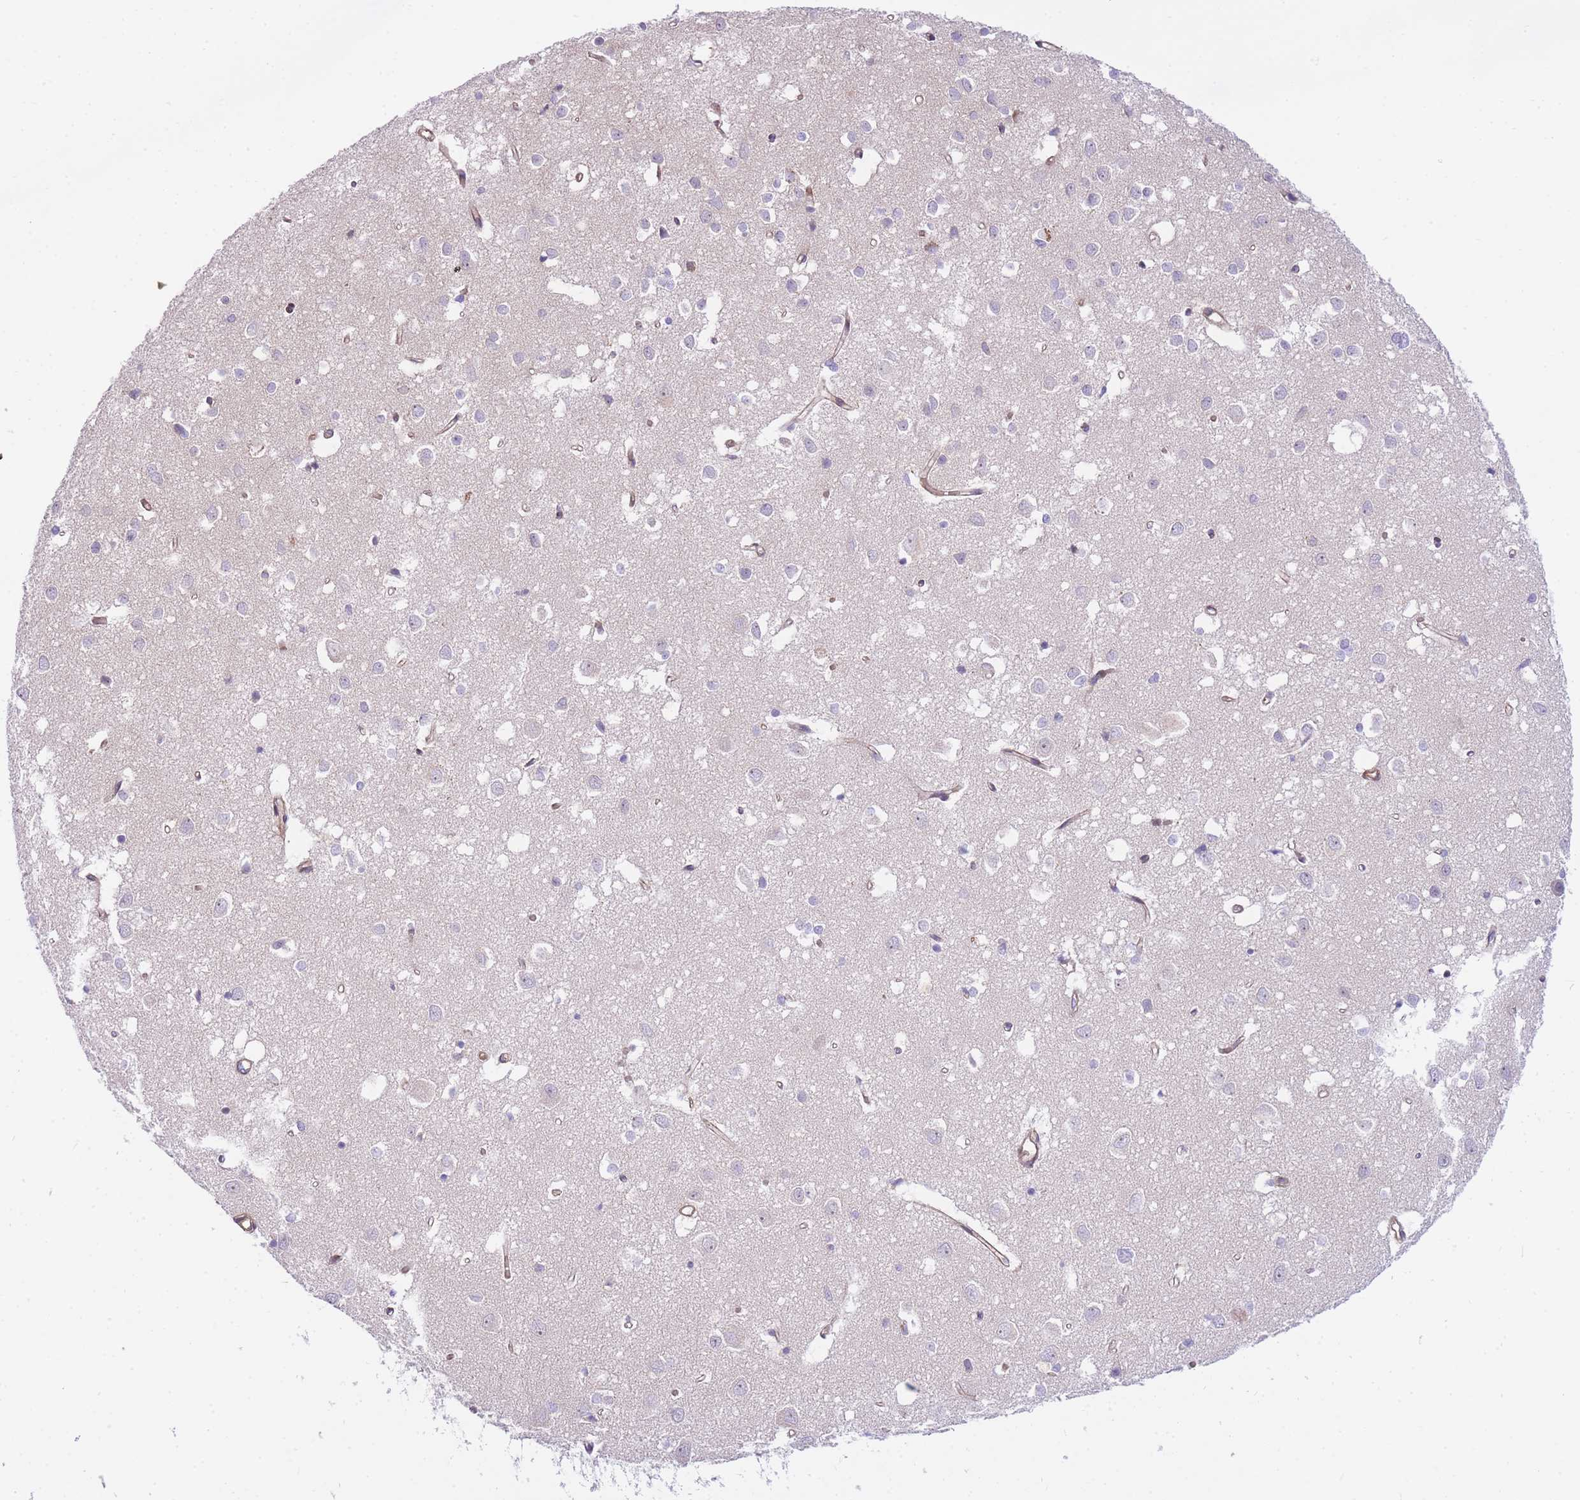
{"staining": {"intensity": "moderate", "quantity": "25%-75%", "location": "cytoplasmic/membranous"}, "tissue": "cerebral cortex", "cell_type": "Endothelial cells", "image_type": "normal", "snomed": [{"axis": "morphology", "description": "Normal tissue, NOS"}, {"axis": "topography", "description": "Cerebral cortex"}], "caption": "Protein staining by immunohistochemistry (IHC) demonstrates moderate cytoplasmic/membranous staining in approximately 25%-75% of endothelial cells in unremarkable cerebral cortex. The protein of interest is shown in brown color, while the nuclei are stained blue.", "gene": "S100PBP", "patient": {"sex": "female", "age": 64}}